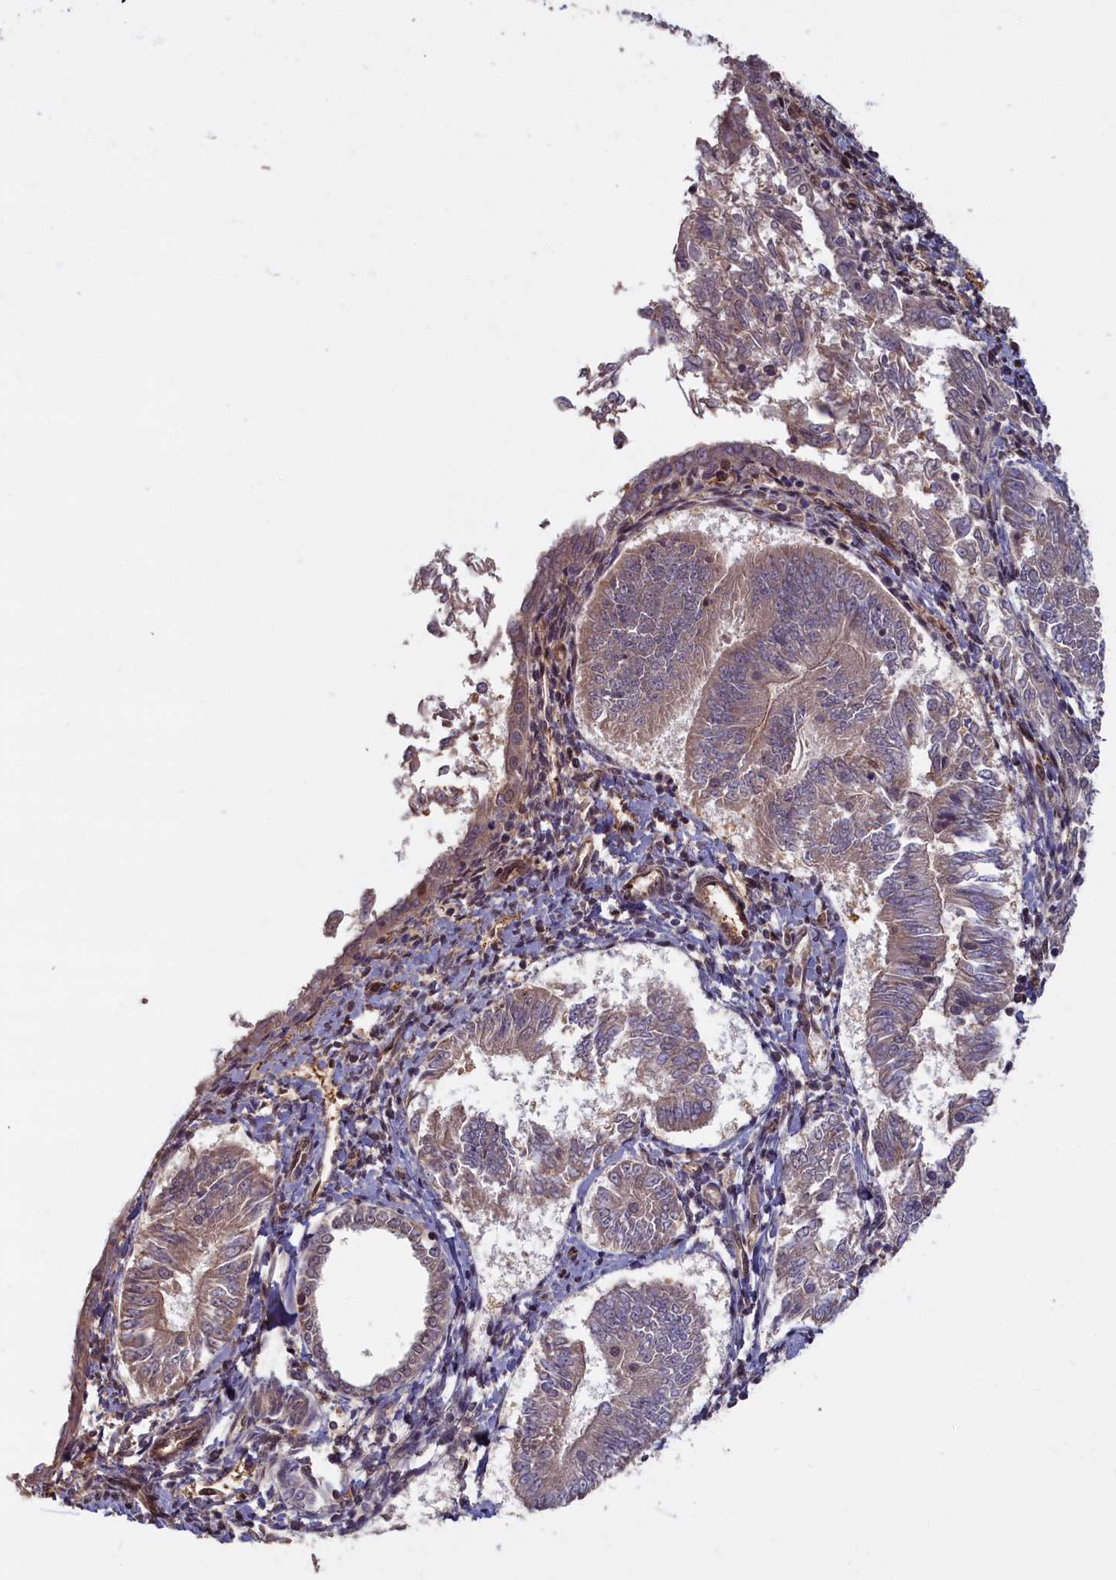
{"staining": {"intensity": "weak", "quantity": "25%-75%", "location": "cytoplasmic/membranous"}, "tissue": "endometrial cancer", "cell_type": "Tumor cells", "image_type": "cancer", "snomed": [{"axis": "morphology", "description": "Adenocarcinoma, NOS"}, {"axis": "topography", "description": "Endometrium"}], "caption": "Immunohistochemical staining of endometrial cancer reveals weak cytoplasmic/membranous protein staining in approximately 25%-75% of tumor cells.", "gene": "HIF3A", "patient": {"sex": "female", "age": 58}}